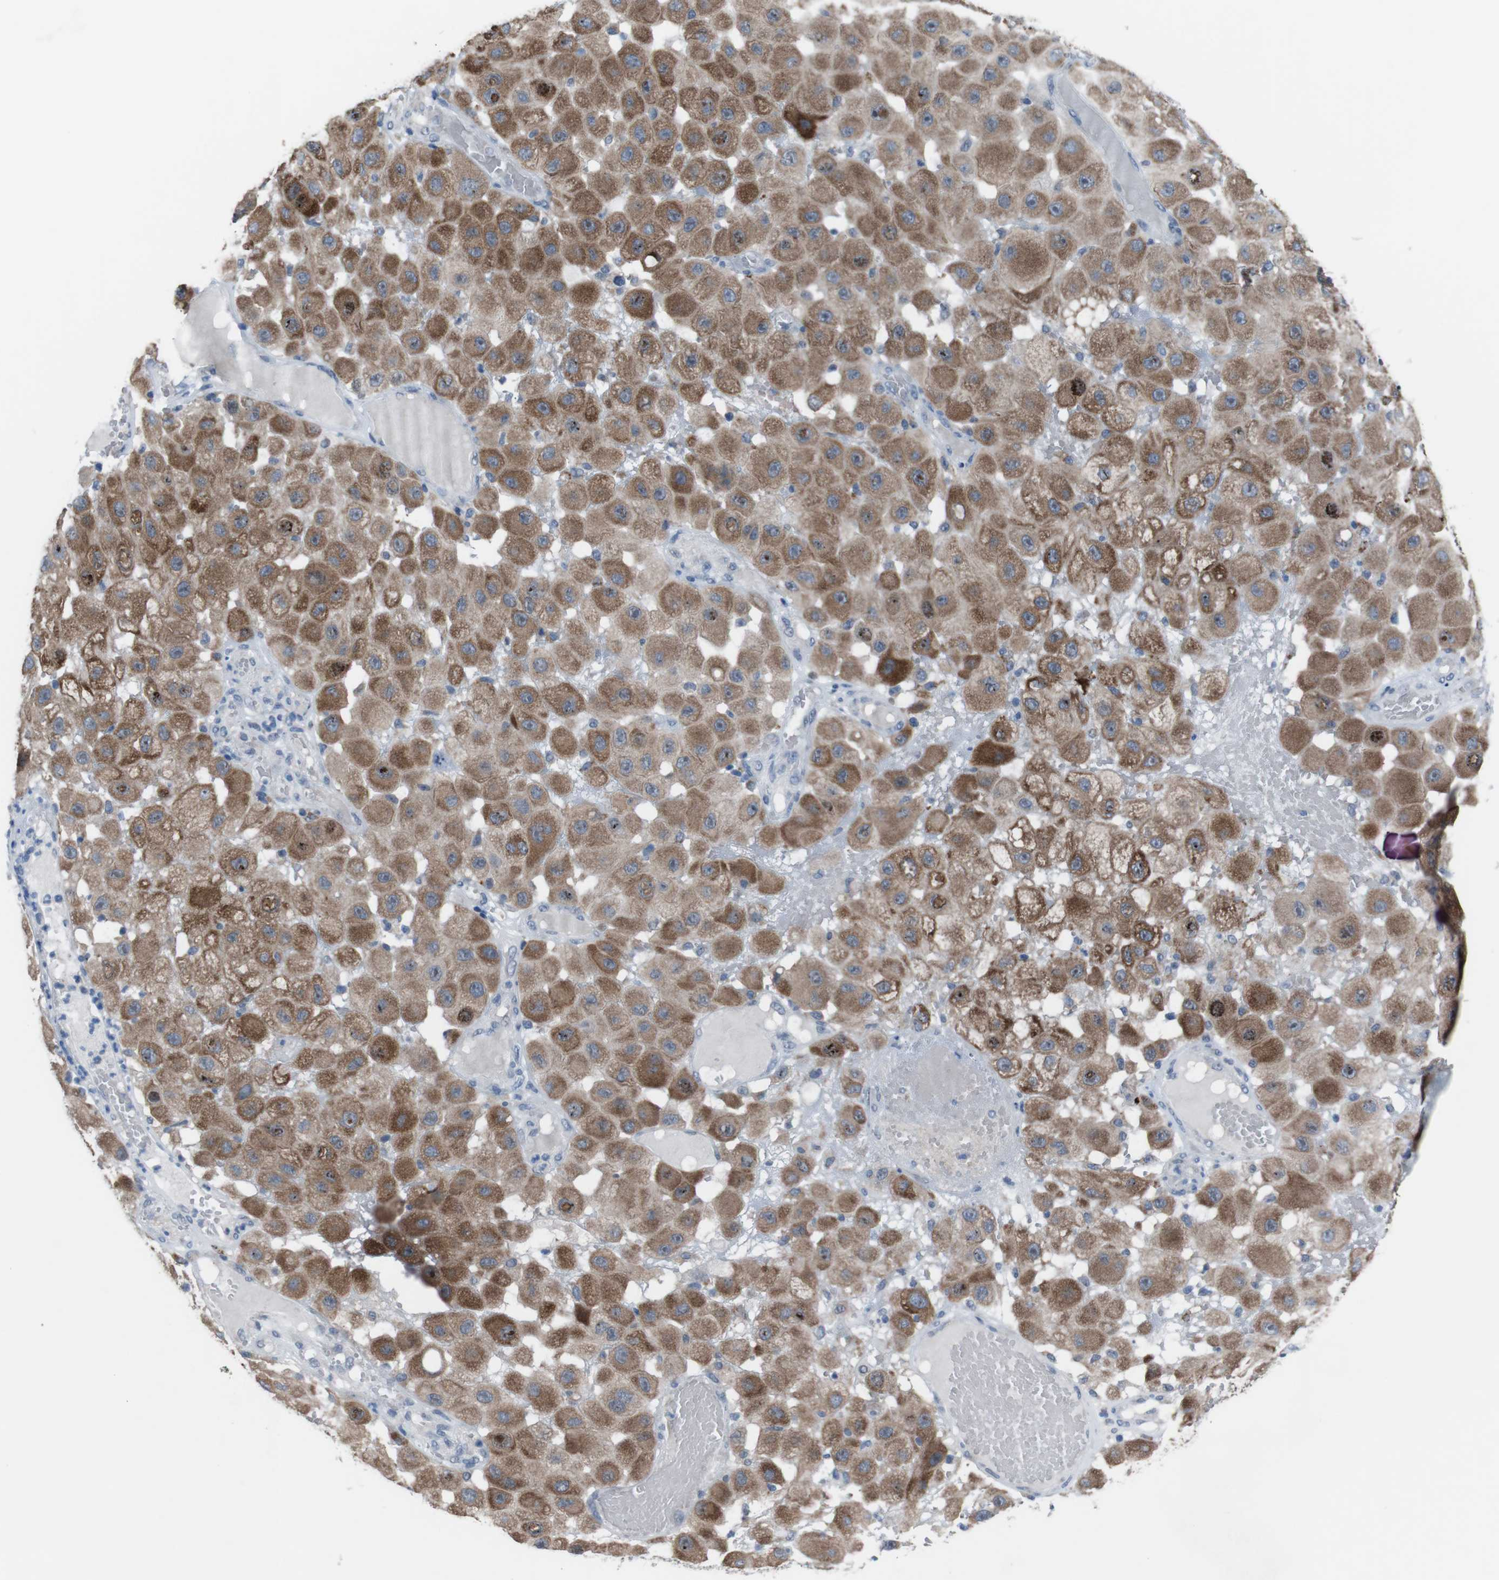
{"staining": {"intensity": "moderate", "quantity": ">75%", "location": "cytoplasmic/membranous"}, "tissue": "melanoma", "cell_type": "Tumor cells", "image_type": "cancer", "snomed": [{"axis": "morphology", "description": "Malignant melanoma, NOS"}, {"axis": "topography", "description": "Skin"}], "caption": "Tumor cells display moderate cytoplasmic/membranous expression in about >75% of cells in malignant melanoma.", "gene": "CDH22", "patient": {"sex": "female", "age": 81}}